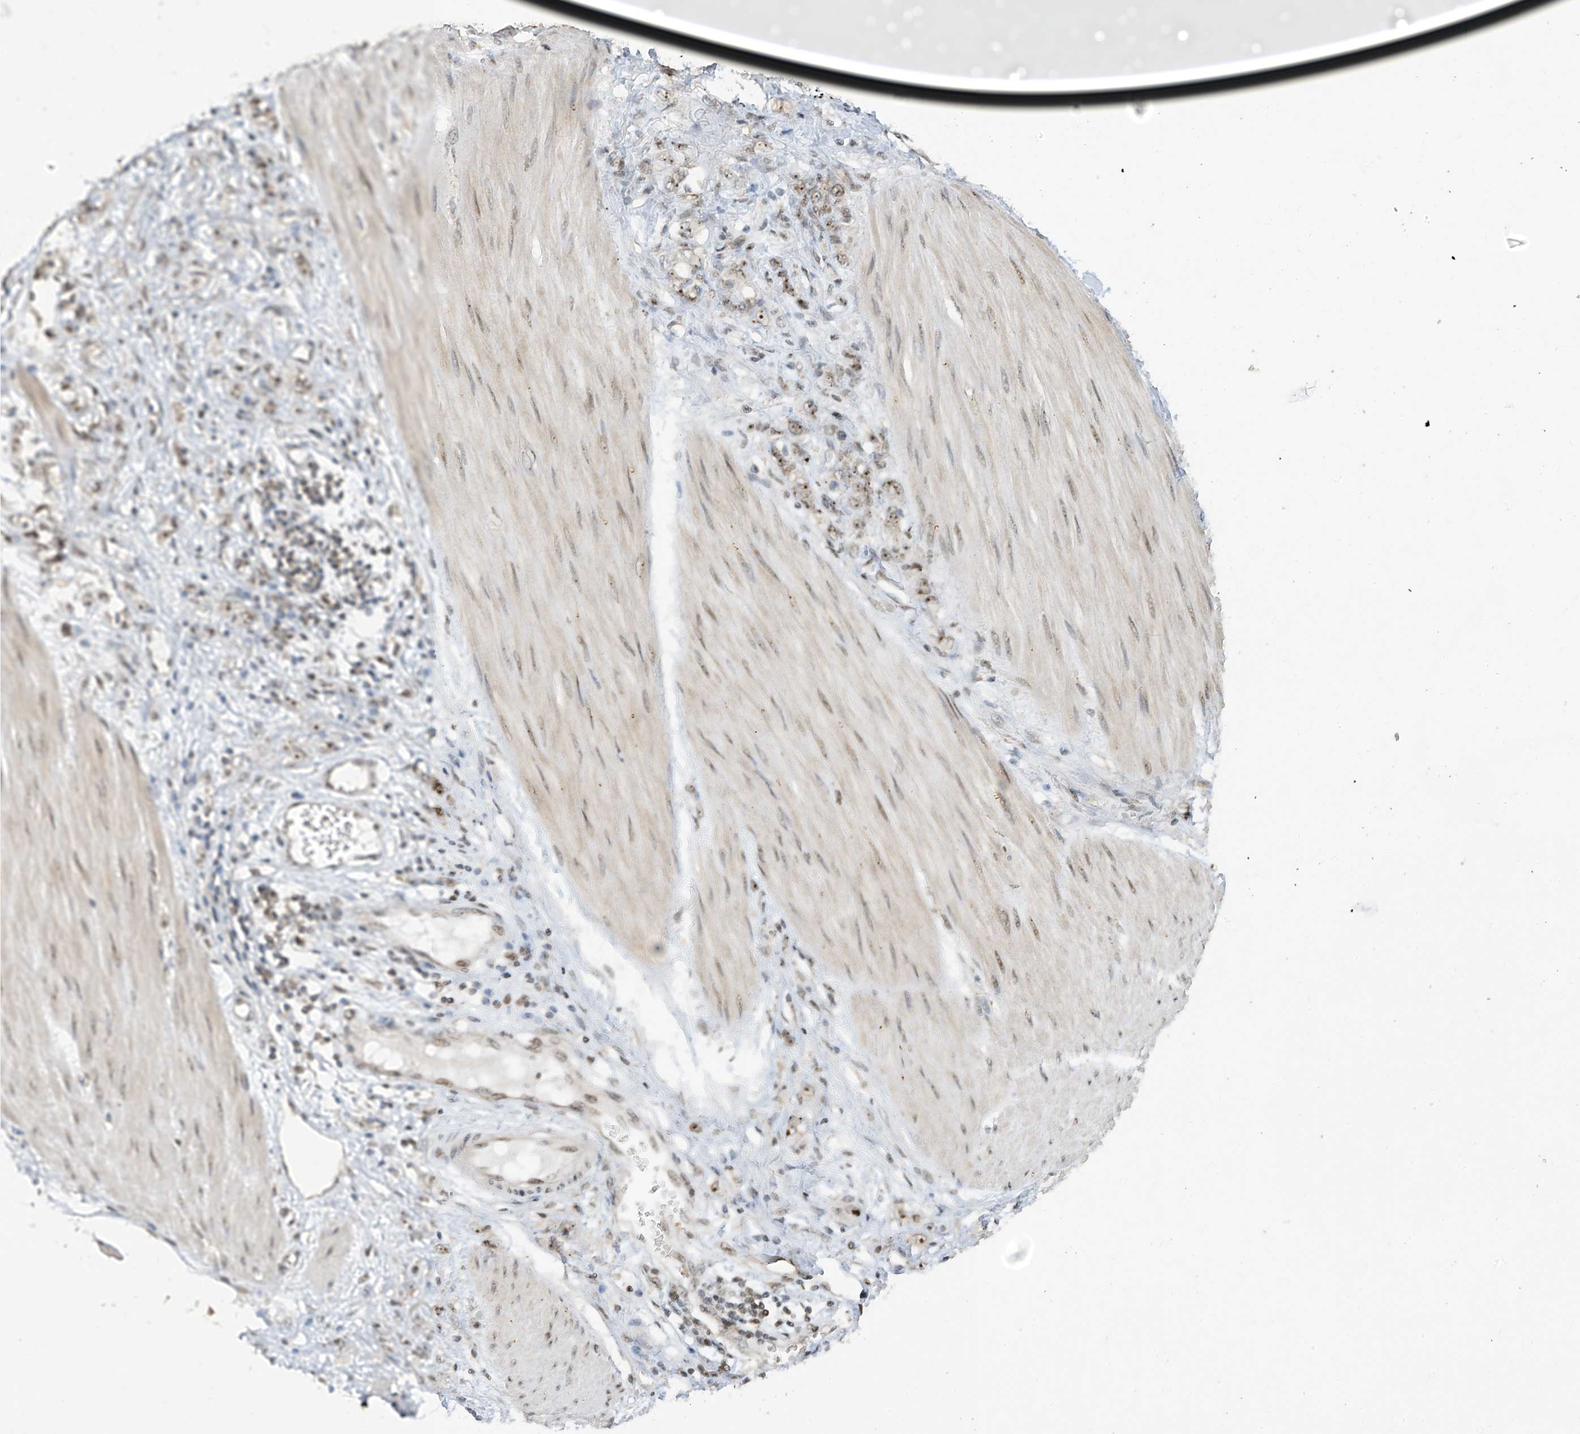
{"staining": {"intensity": "weak", "quantity": ">75%", "location": "nuclear"}, "tissue": "stomach cancer", "cell_type": "Tumor cells", "image_type": "cancer", "snomed": [{"axis": "morphology", "description": "Adenocarcinoma, NOS"}, {"axis": "topography", "description": "Stomach"}], "caption": "The photomicrograph demonstrates immunohistochemical staining of adenocarcinoma (stomach). There is weak nuclear staining is present in about >75% of tumor cells.", "gene": "C1orf131", "patient": {"sex": "female", "age": 76}}